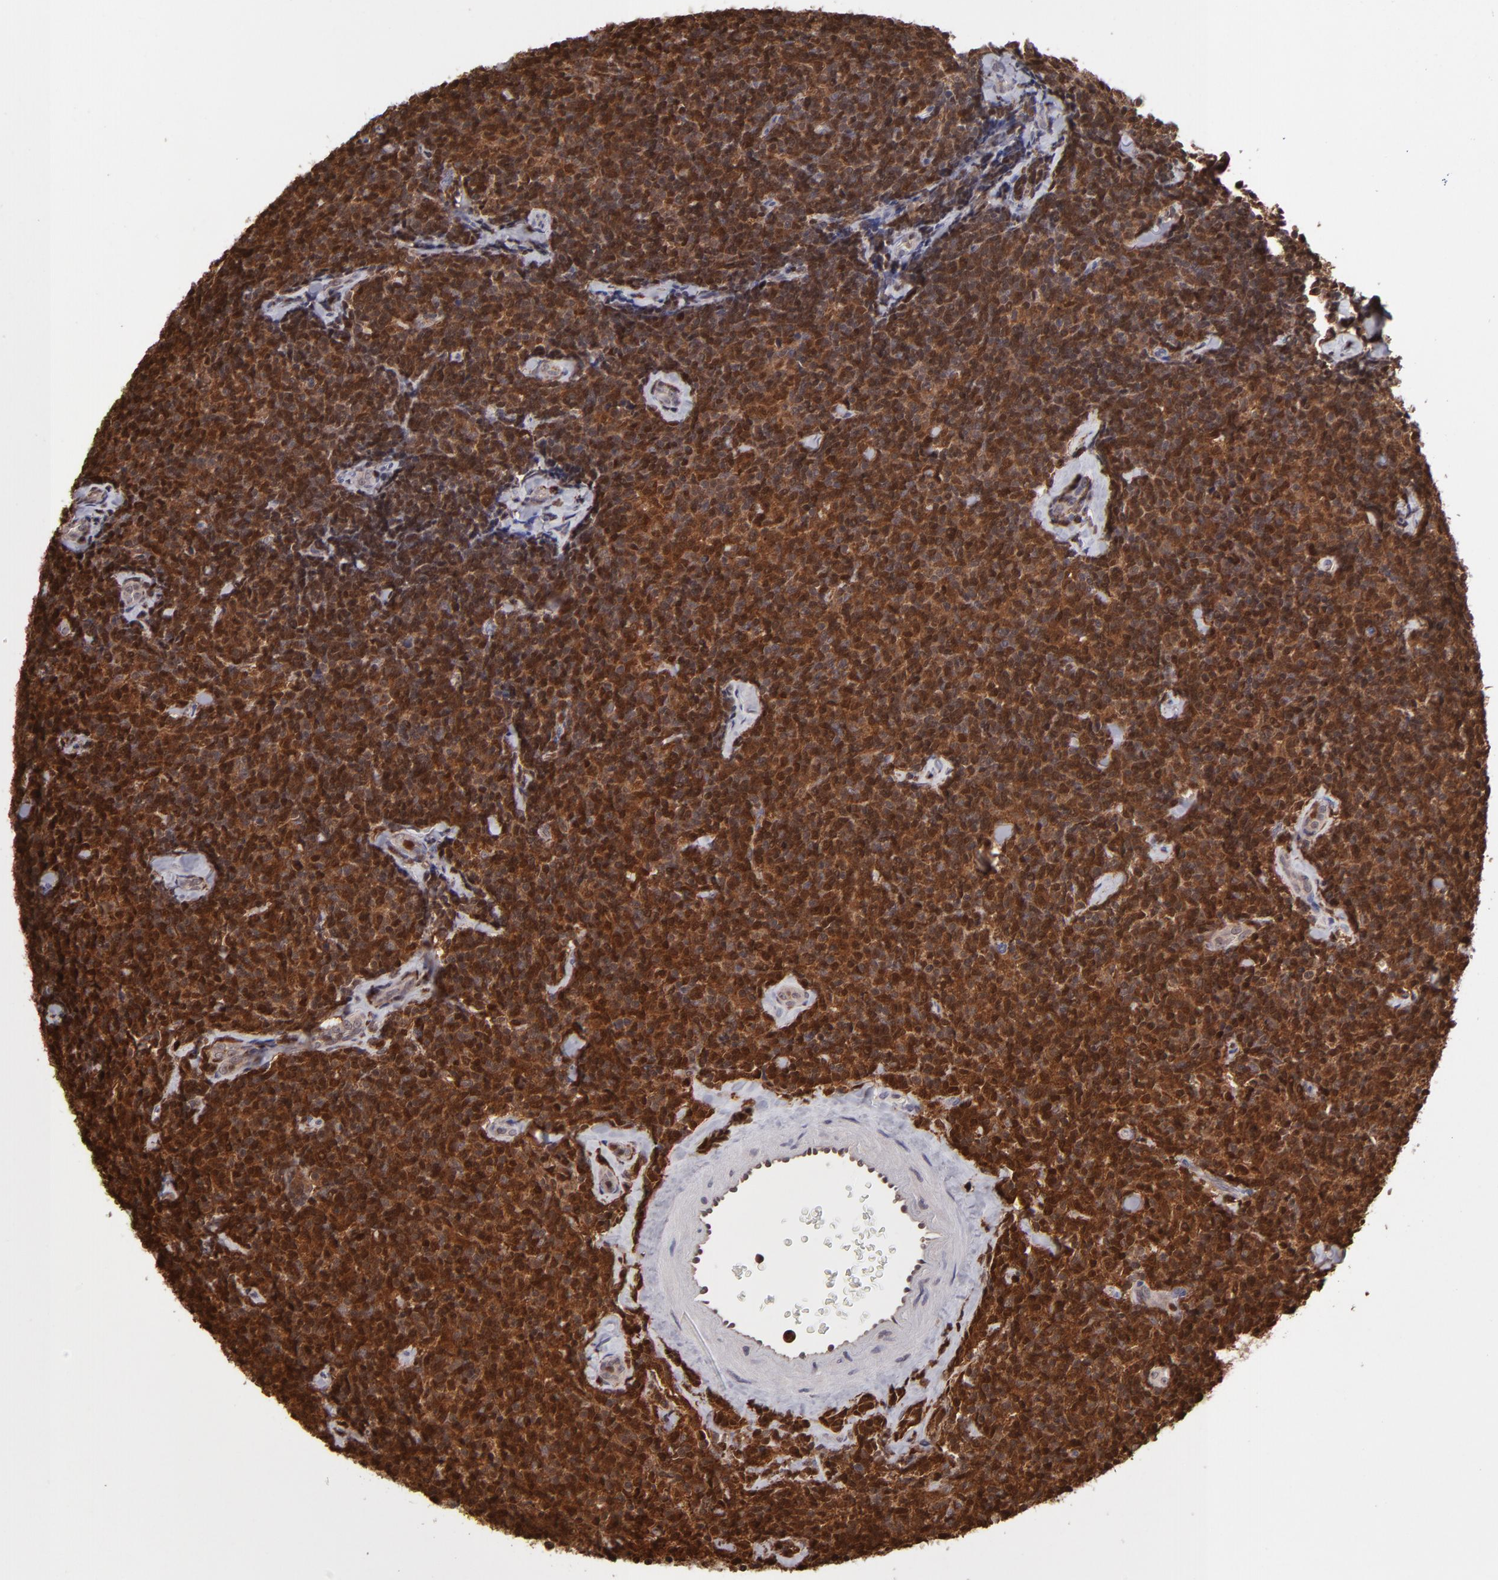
{"staining": {"intensity": "strong", "quantity": ">75%", "location": "cytoplasmic/membranous,nuclear"}, "tissue": "lymphoma", "cell_type": "Tumor cells", "image_type": "cancer", "snomed": [{"axis": "morphology", "description": "Malignant lymphoma, non-Hodgkin's type, Low grade"}, {"axis": "topography", "description": "Lymph node"}], "caption": "Protein expression analysis of low-grade malignant lymphoma, non-Hodgkin's type demonstrates strong cytoplasmic/membranous and nuclear positivity in approximately >75% of tumor cells.", "gene": "GRB2", "patient": {"sex": "female", "age": 56}}